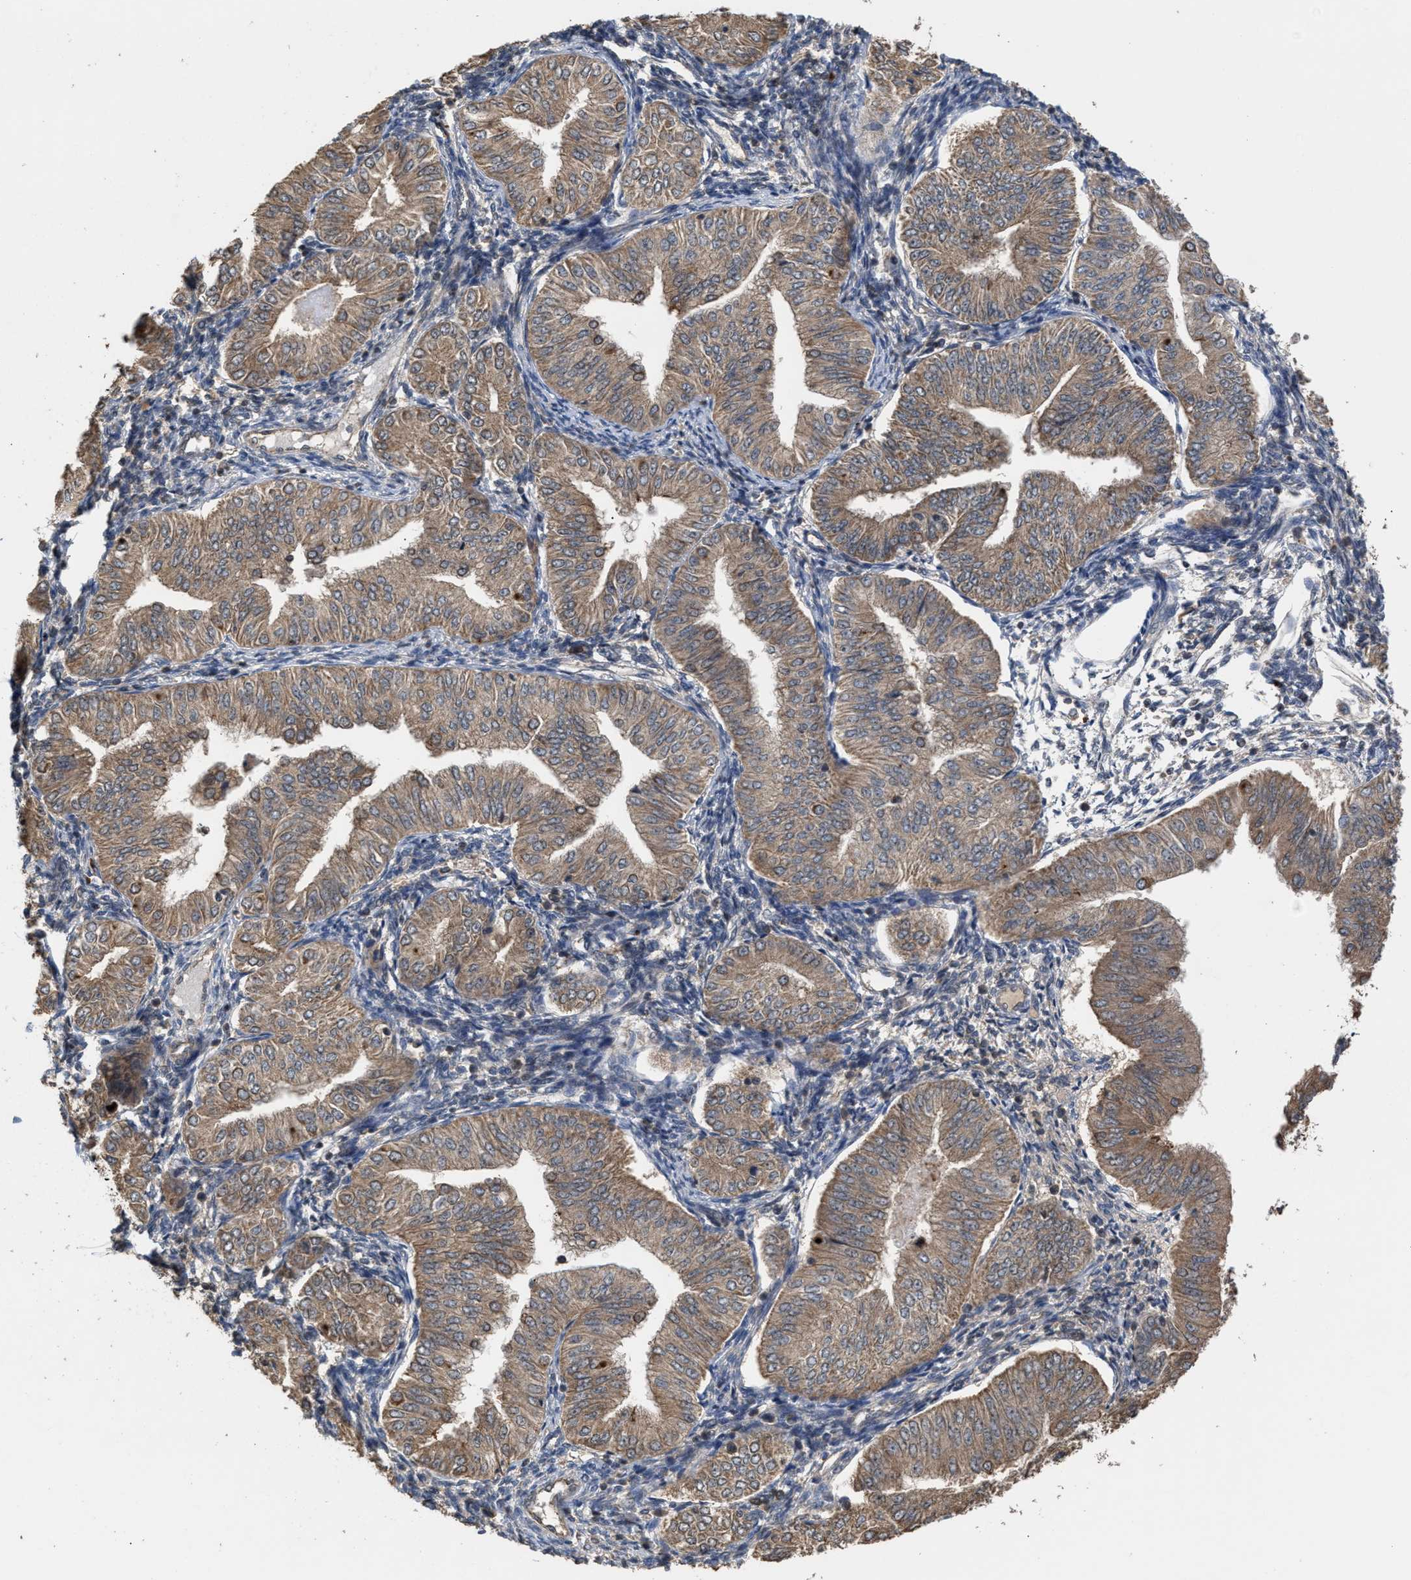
{"staining": {"intensity": "moderate", "quantity": ">75%", "location": "cytoplasmic/membranous"}, "tissue": "endometrial cancer", "cell_type": "Tumor cells", "image_type": "cancer", "snomed": [{"axis": "morphology", "description": "Normal tissue, NOS"}, {"axis": "morphology", "description": "Adenocarcinoma, NOS"}, {"axis": "topography", "description": "Endometrium"}], "caption": "Immunohistochemical staining of endometrial cancer (adenocarcinoma) reveals medium levels of moderate cytoplasmic/membranous protein staining in about >75% of tumor cells.", "gene": "C9orf78", "patient": {"sex": "female", "age": 53}}